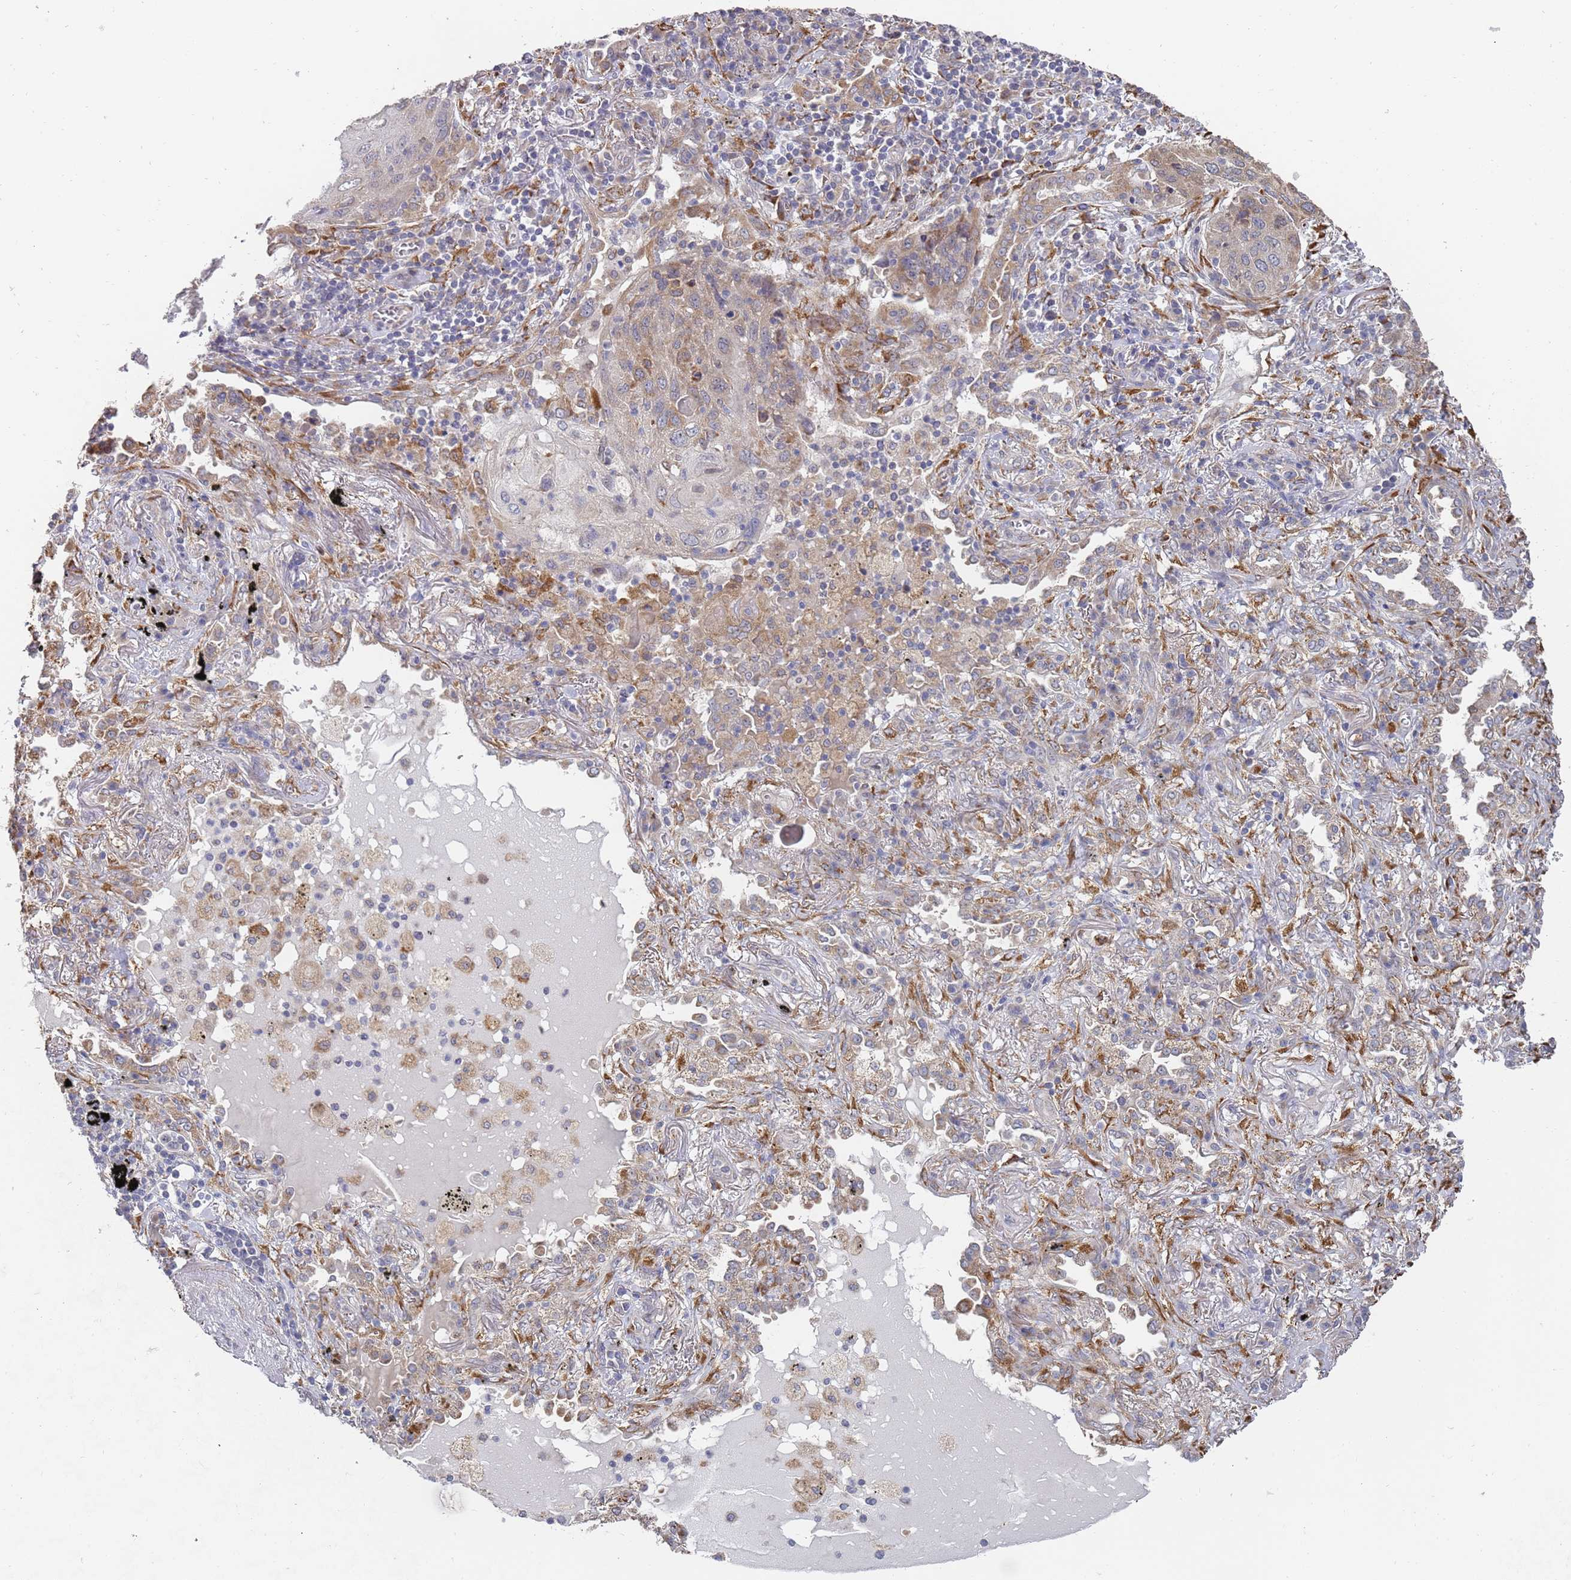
{"staining": {"intensity": "moderate", "quantity": "<25%", "location": "cytoplasmic/membranous"}, "tissue": "lung cancer", "cell_type": "Tumor cells", "image_type": "cancer", "snomed": [{"axis": "morphology", "description": "Squamous cell carcinoma, NOS"}, {"axis": "topography", "description": "Lung"}], "caption": "Immunohistochemical staining of squamous cell carcinoma (lung) displays low levels of moderate cytoplasmic/membranous protein staining in approximately <25% of tumor cells.", "gene": "VRK2", "patient": {"sex": "female", "age": 63}}